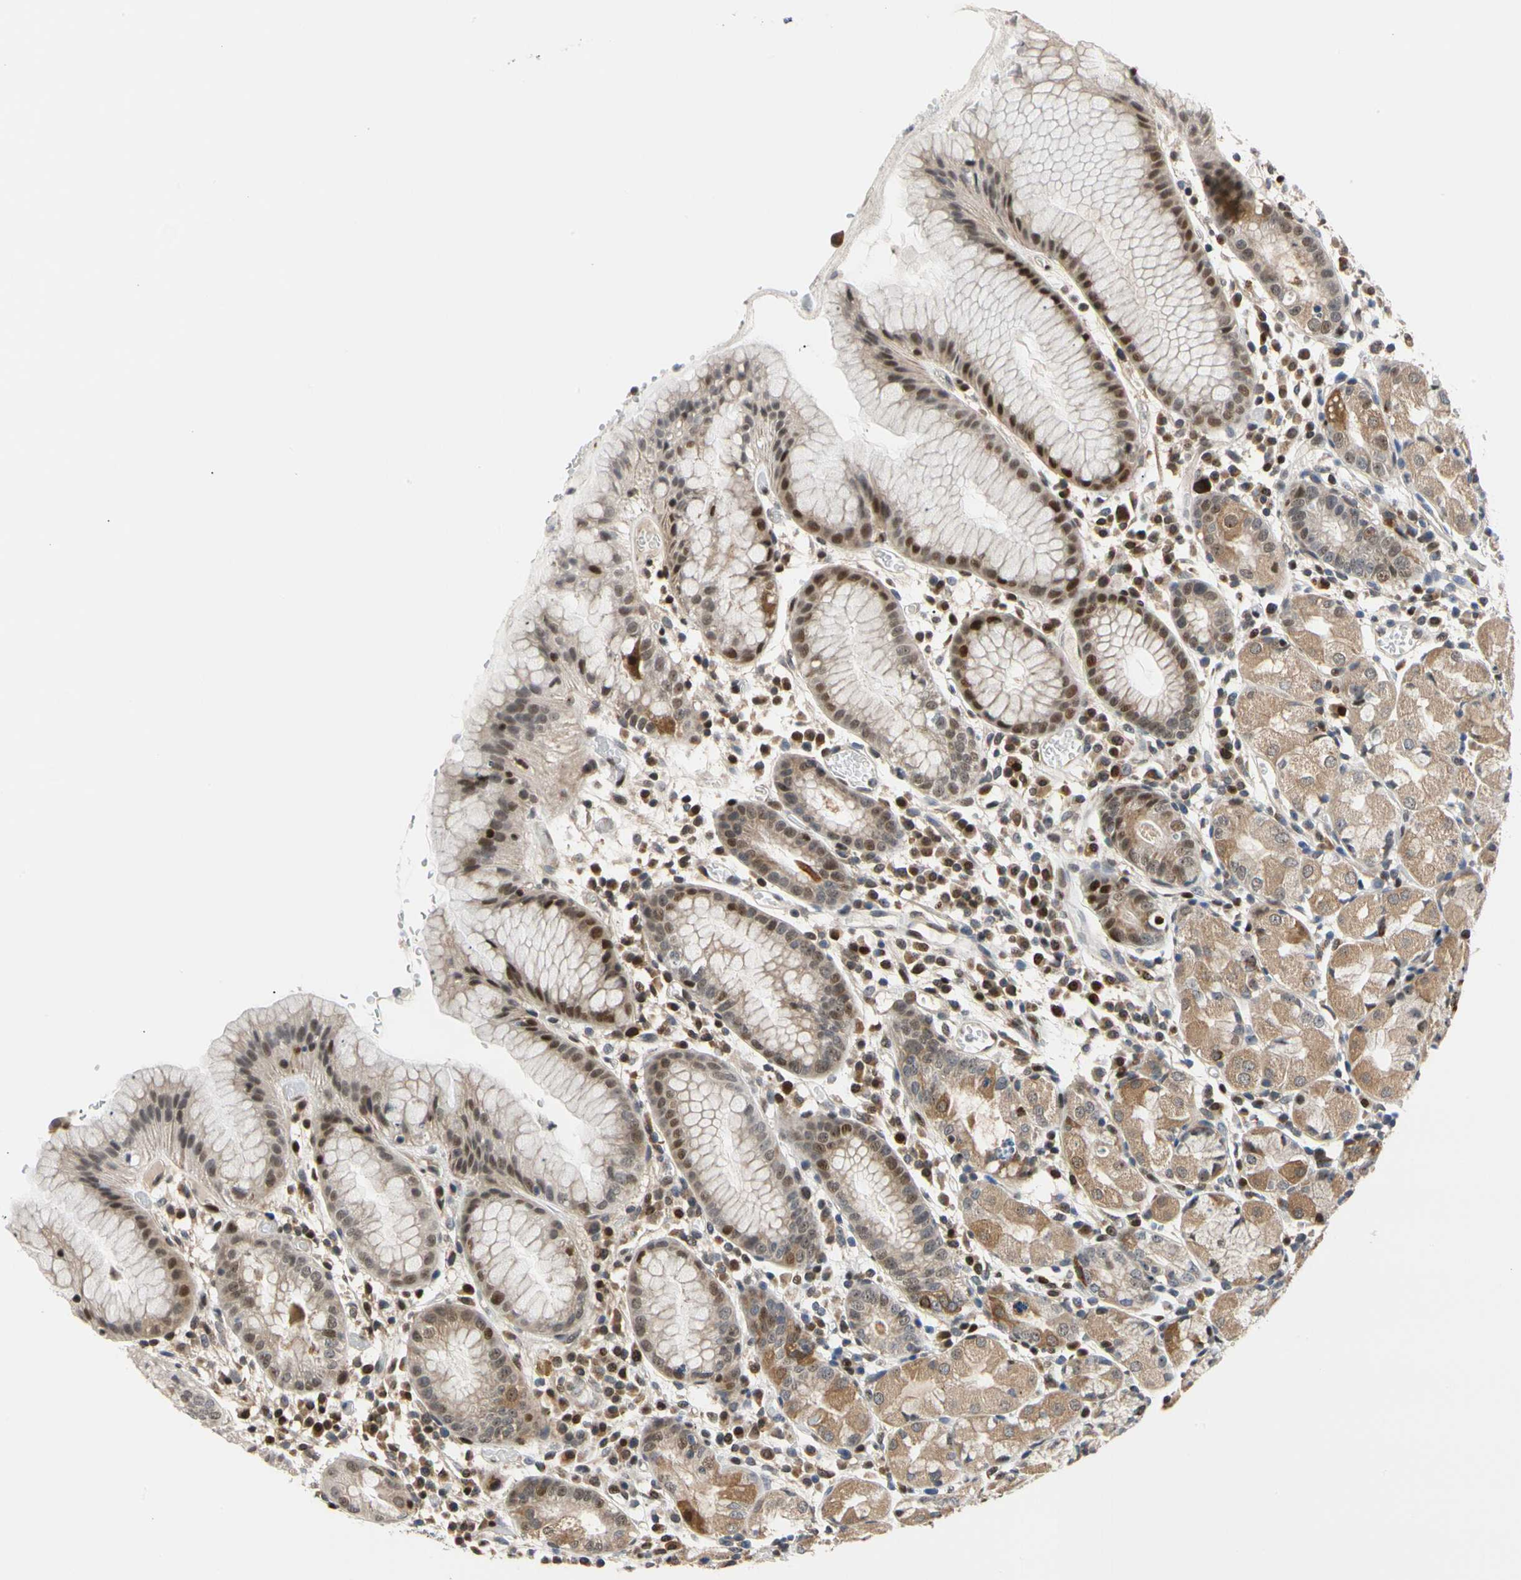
{"staining": {"intensity": "moderate", "quantity": "25%-75%", "location": "cytoplasmic/membranous,nuclear"}, "tissue": "stomach", "cell_type": "Glandular cells", "image_type": "normal", "snomed": [{"axis": "morphology", "description": "Normal tissue, NOS"}, {"axis": "topography", "description": "Stomach"}, {"axis": "topography", "description": "Stomach, lower"}], "caption": "Immunohistochemical staining of benign human stomach shows medium levels of moderate cytoplasmic/membranous,nuclear positivity in approximately 25%-75% of glandular cells. Immunohistochemistry stains the protein in brown and the nuclei are stained blue.", "gene": "E2F1", "patient": {"sex": "female", "age": 75}}